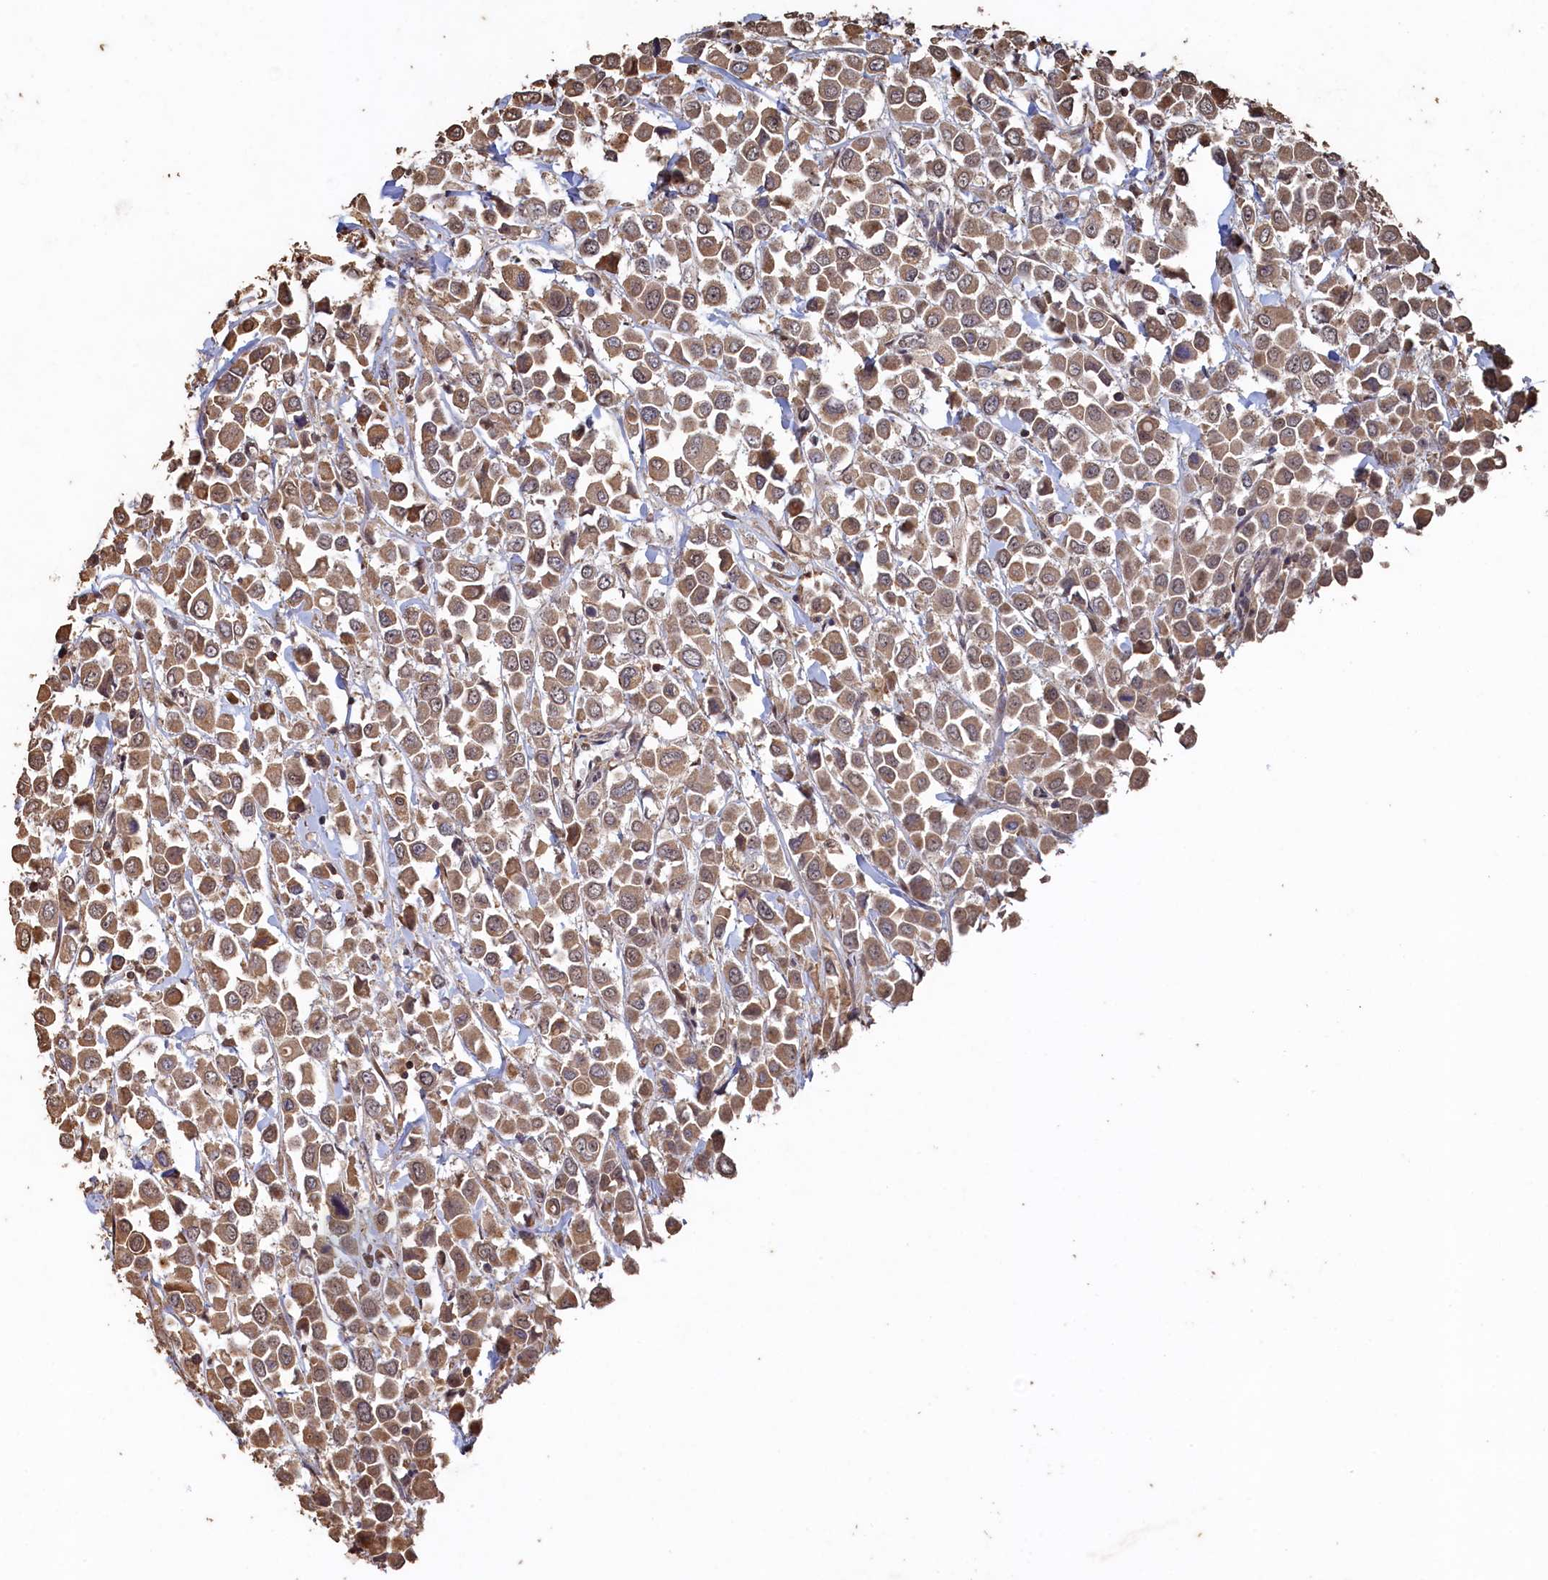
{"staining": {"intensity": "weak", "quantity": ">75%", "location": "cytoplasmic/membranous"}, "tissue": "breast cancer", "cell_type": "Tumor cells", "image_type": "cancer", "snomed": [{"axis": "morphology", "description": "Duct carcinoma"}, {"axis": "topography", "description": "Breast"}], "caption": "The micrograph demonstrates immunohistochemical staining of breast cancer (infiltrating ductal carcinoma). There is weak cytoplasmic/membranous staining is seen in about >75% of tumor cells. (IHC, brightfield microscopy, high magnification).", "gene": "PIGN", "patient": {"sex": "female", "age": 61}}